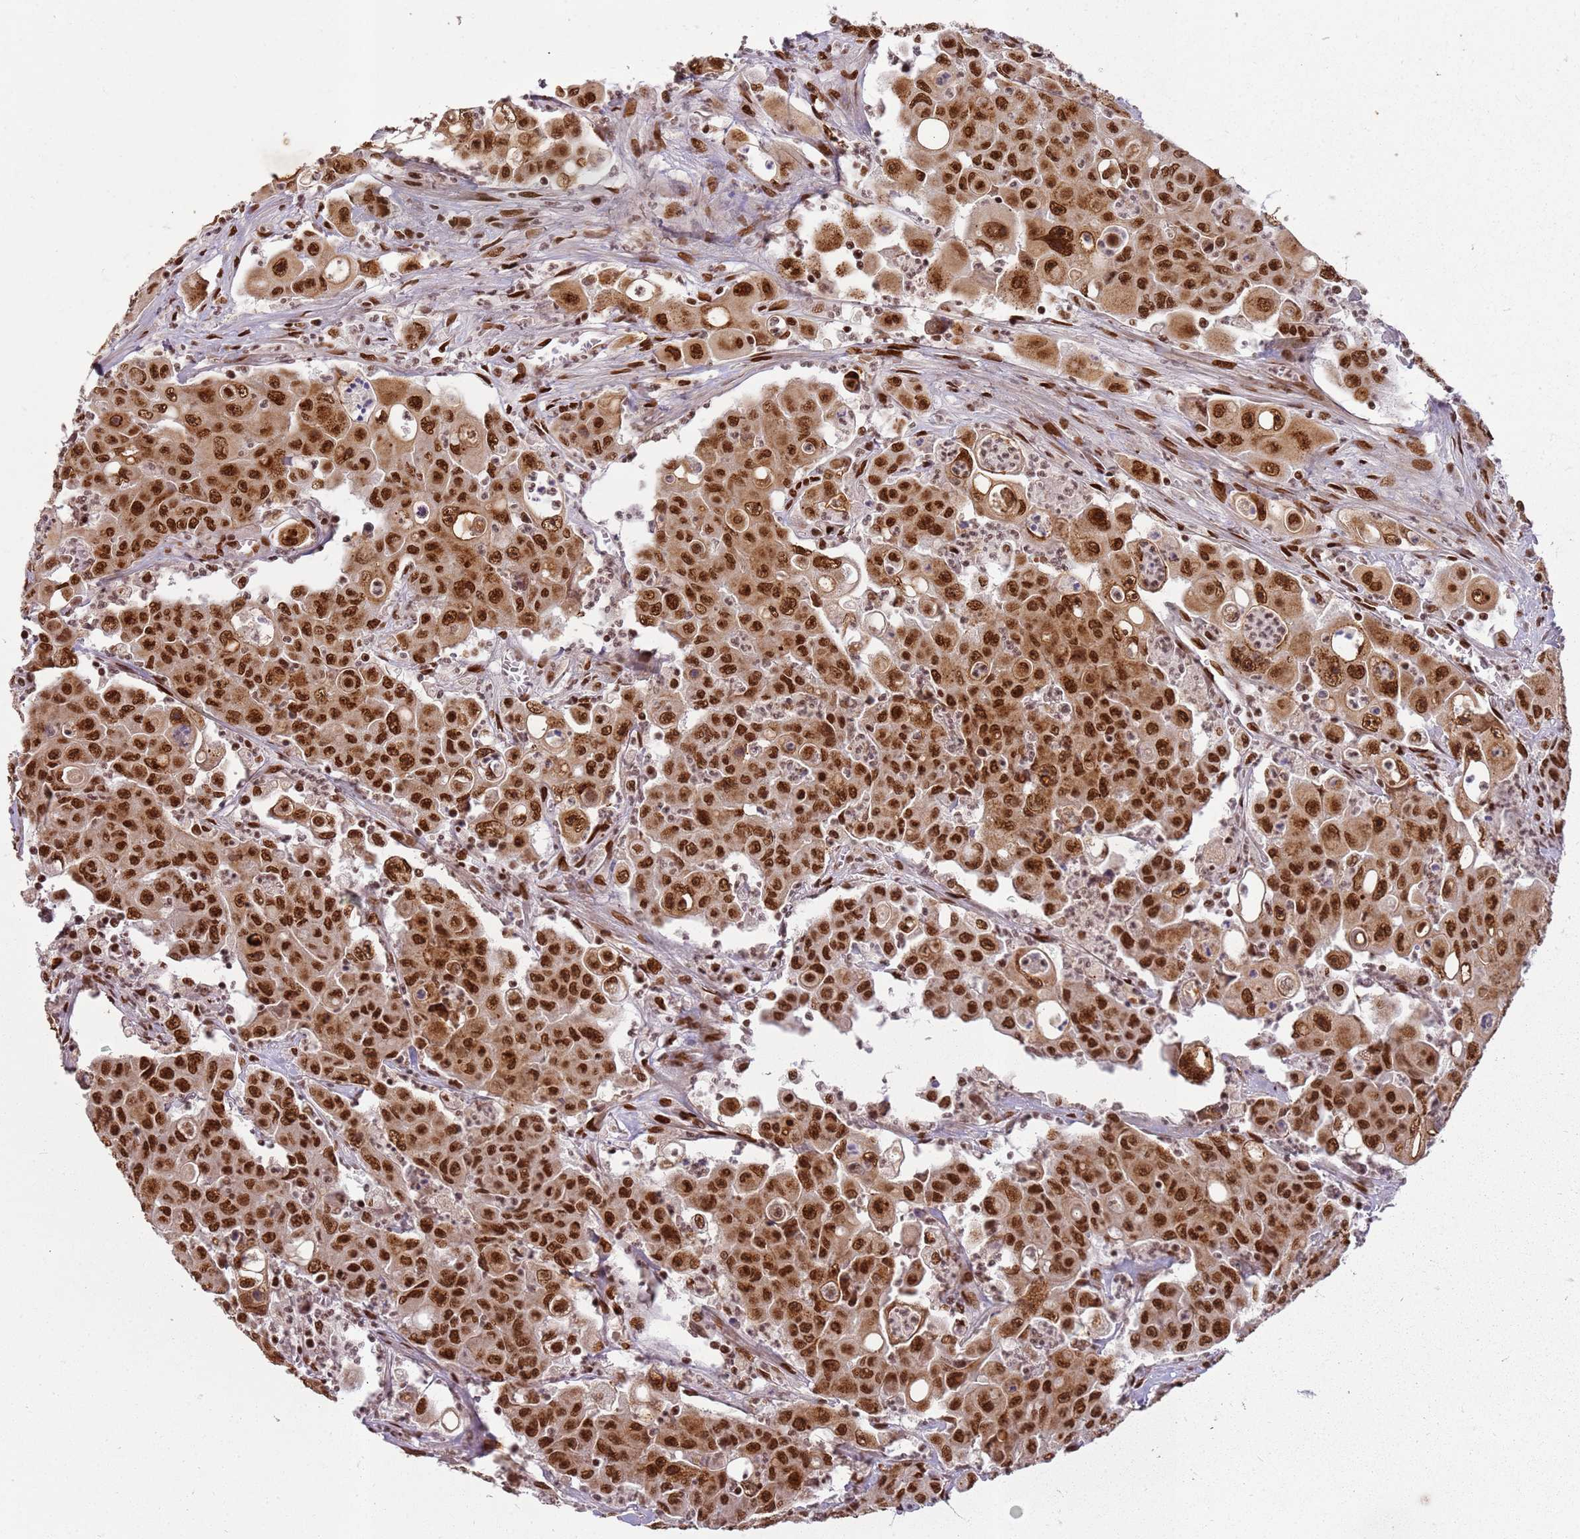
{"staining": {"intensity": "strong", "quantity": ">75%", "location": "nuclear"}, "tissue": "colorectal cancer", "cell_type": "Tumor cells", "image_type": "cancer", "snomed": [{"axis": "morphology", "description": "Adenocarcinoma, NOS"}, {"axis": "topography", "description": "Colon"}], "caption": "Protein expression by IHC shows strong nuclear staining in approximately >75% of tumor cells in colorectal adenocarcinoma.", "gene": "TENT4A", "patient": {"sex": "male", "age": 51}}